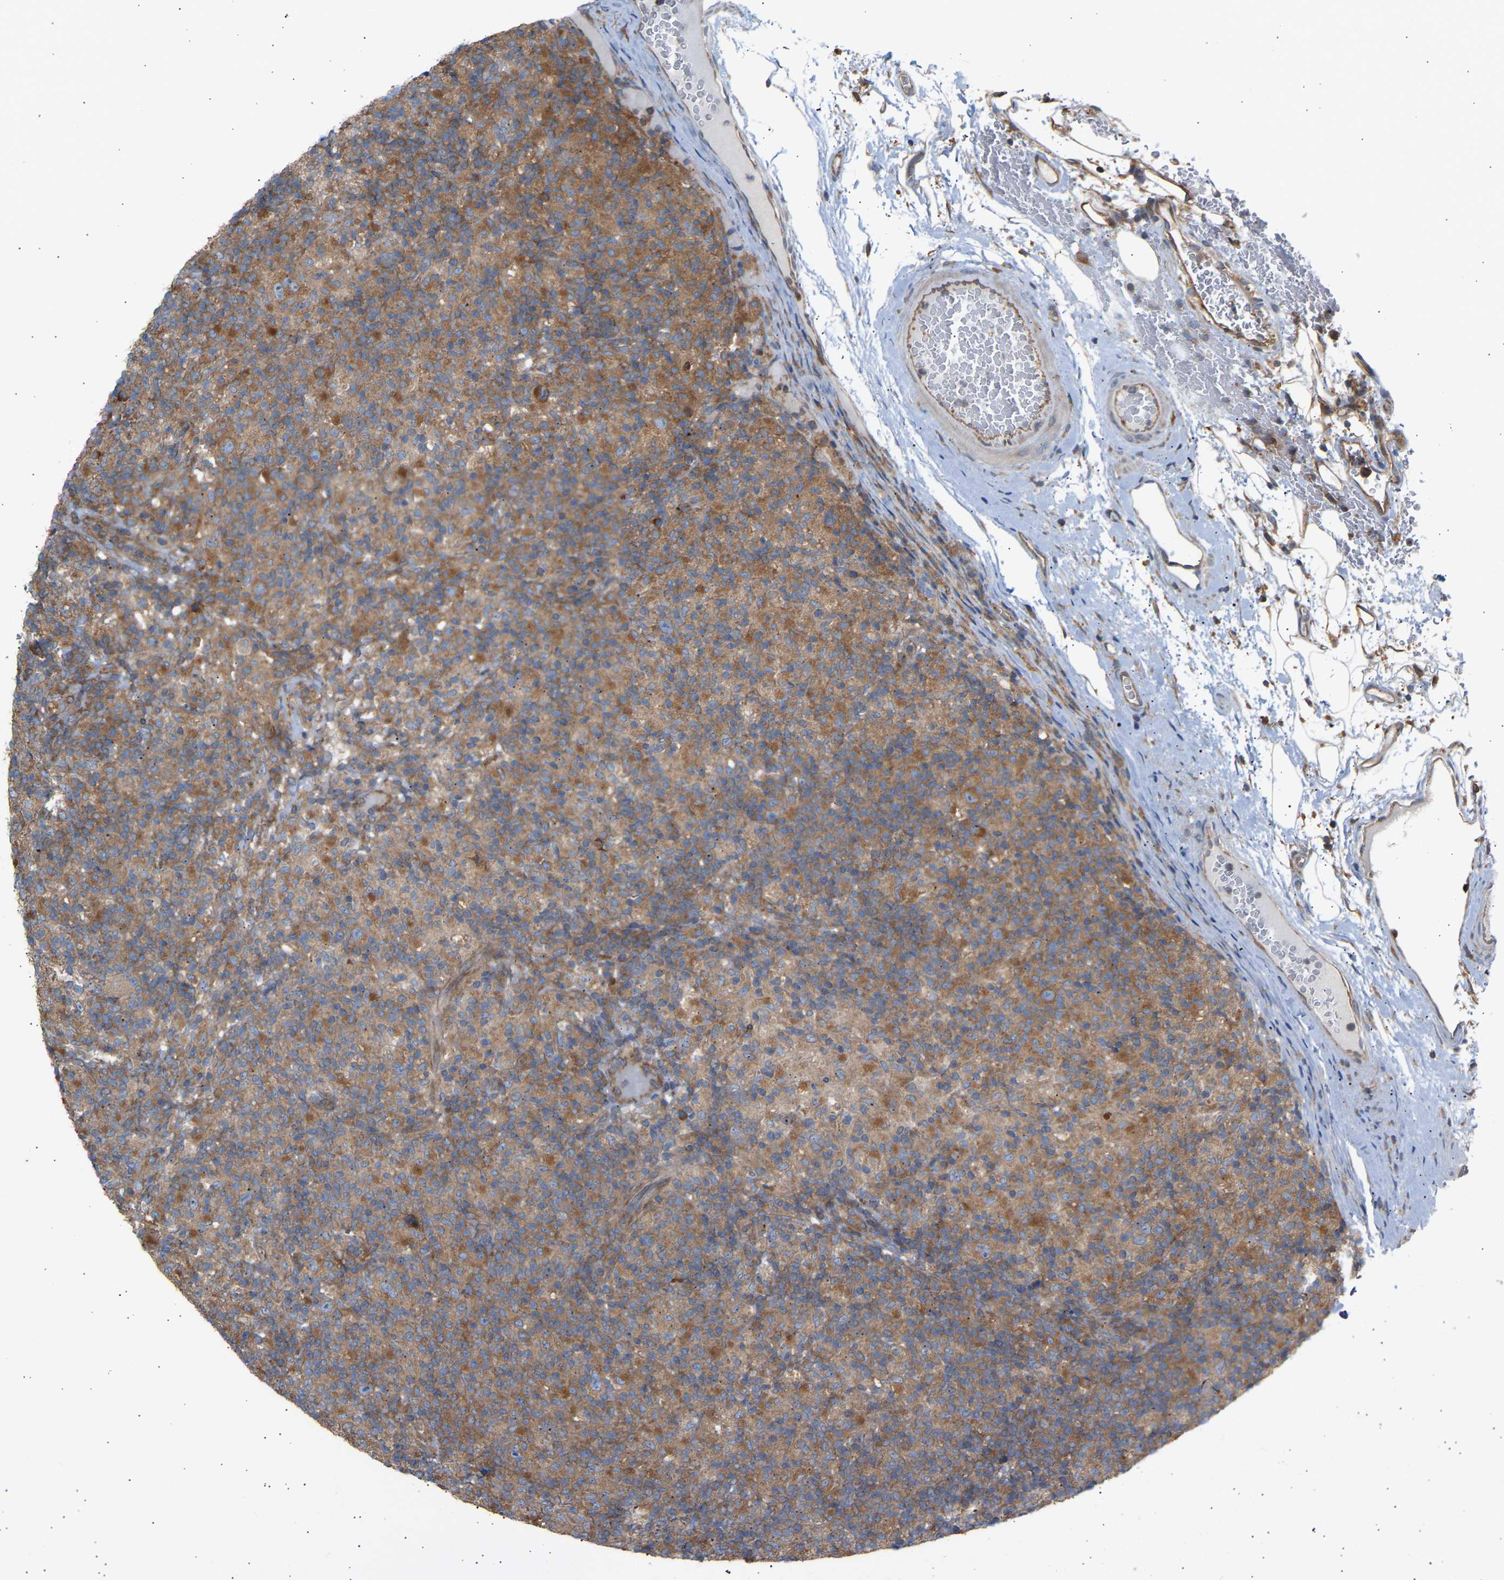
{"staining": {"intensity": "moderate", "quantity": ">75%", "location": "cytoplasmic/membranous"}, "tissue": "lymphoma", "cell_type": "Tumor cells", "image_type": "cancer", "snomed": [{"axis": "morphology", "description": "Hodgkin's disease, NOS"}, {"axis": "topography", "description": "Lymph node"}], "caption": "About >75% of tumor cells in lymphoma reveal moderate cytoplasmic/membranous protein staining as visualized by brown immunohistochemical staining.", "gene": "GCN1", "patient": {"sex": "male", "age": 70}}